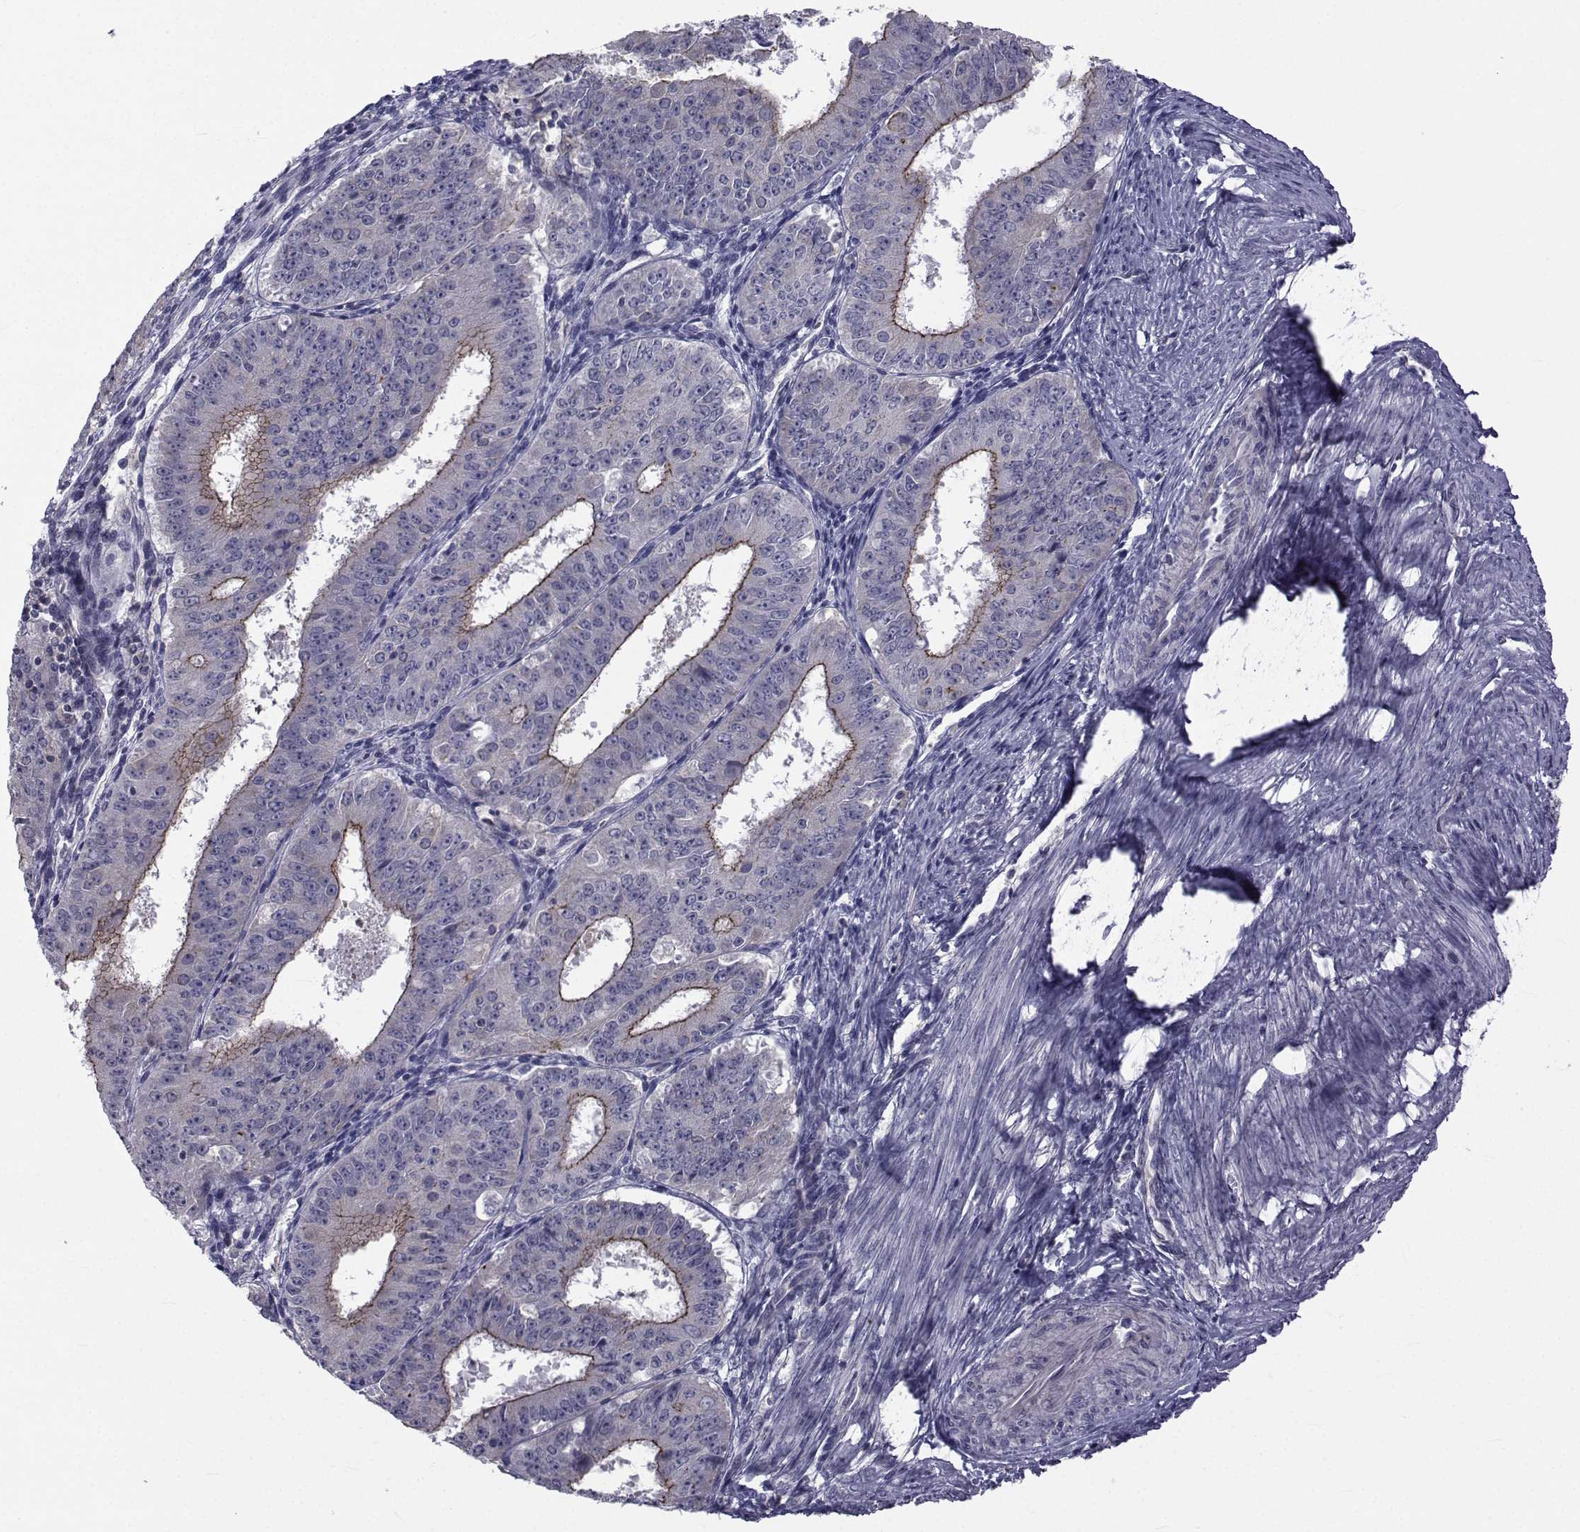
{"staining": {"intensity": "strong", "quantity": "<25%", "location": "cytoplasmic/membranous"}, "tissue": "ovarian cancer", "cell_type": "Tumor cells", "image_type": "cancer", "snomed": [{"axis": "morphology", "description": "Carcinoma, endometroid"}, {"axis": "topography", "description": "Ovary"}], "caption": "Immunohistochemical staining of human ovarian endometroid carcinoma shows medium levels of strong cytoplasmic/membranous protein staining in approximately <25% of tumor cells.", "gene": "SLC30A10", "patient": {"sex": "female", "age": 42}}